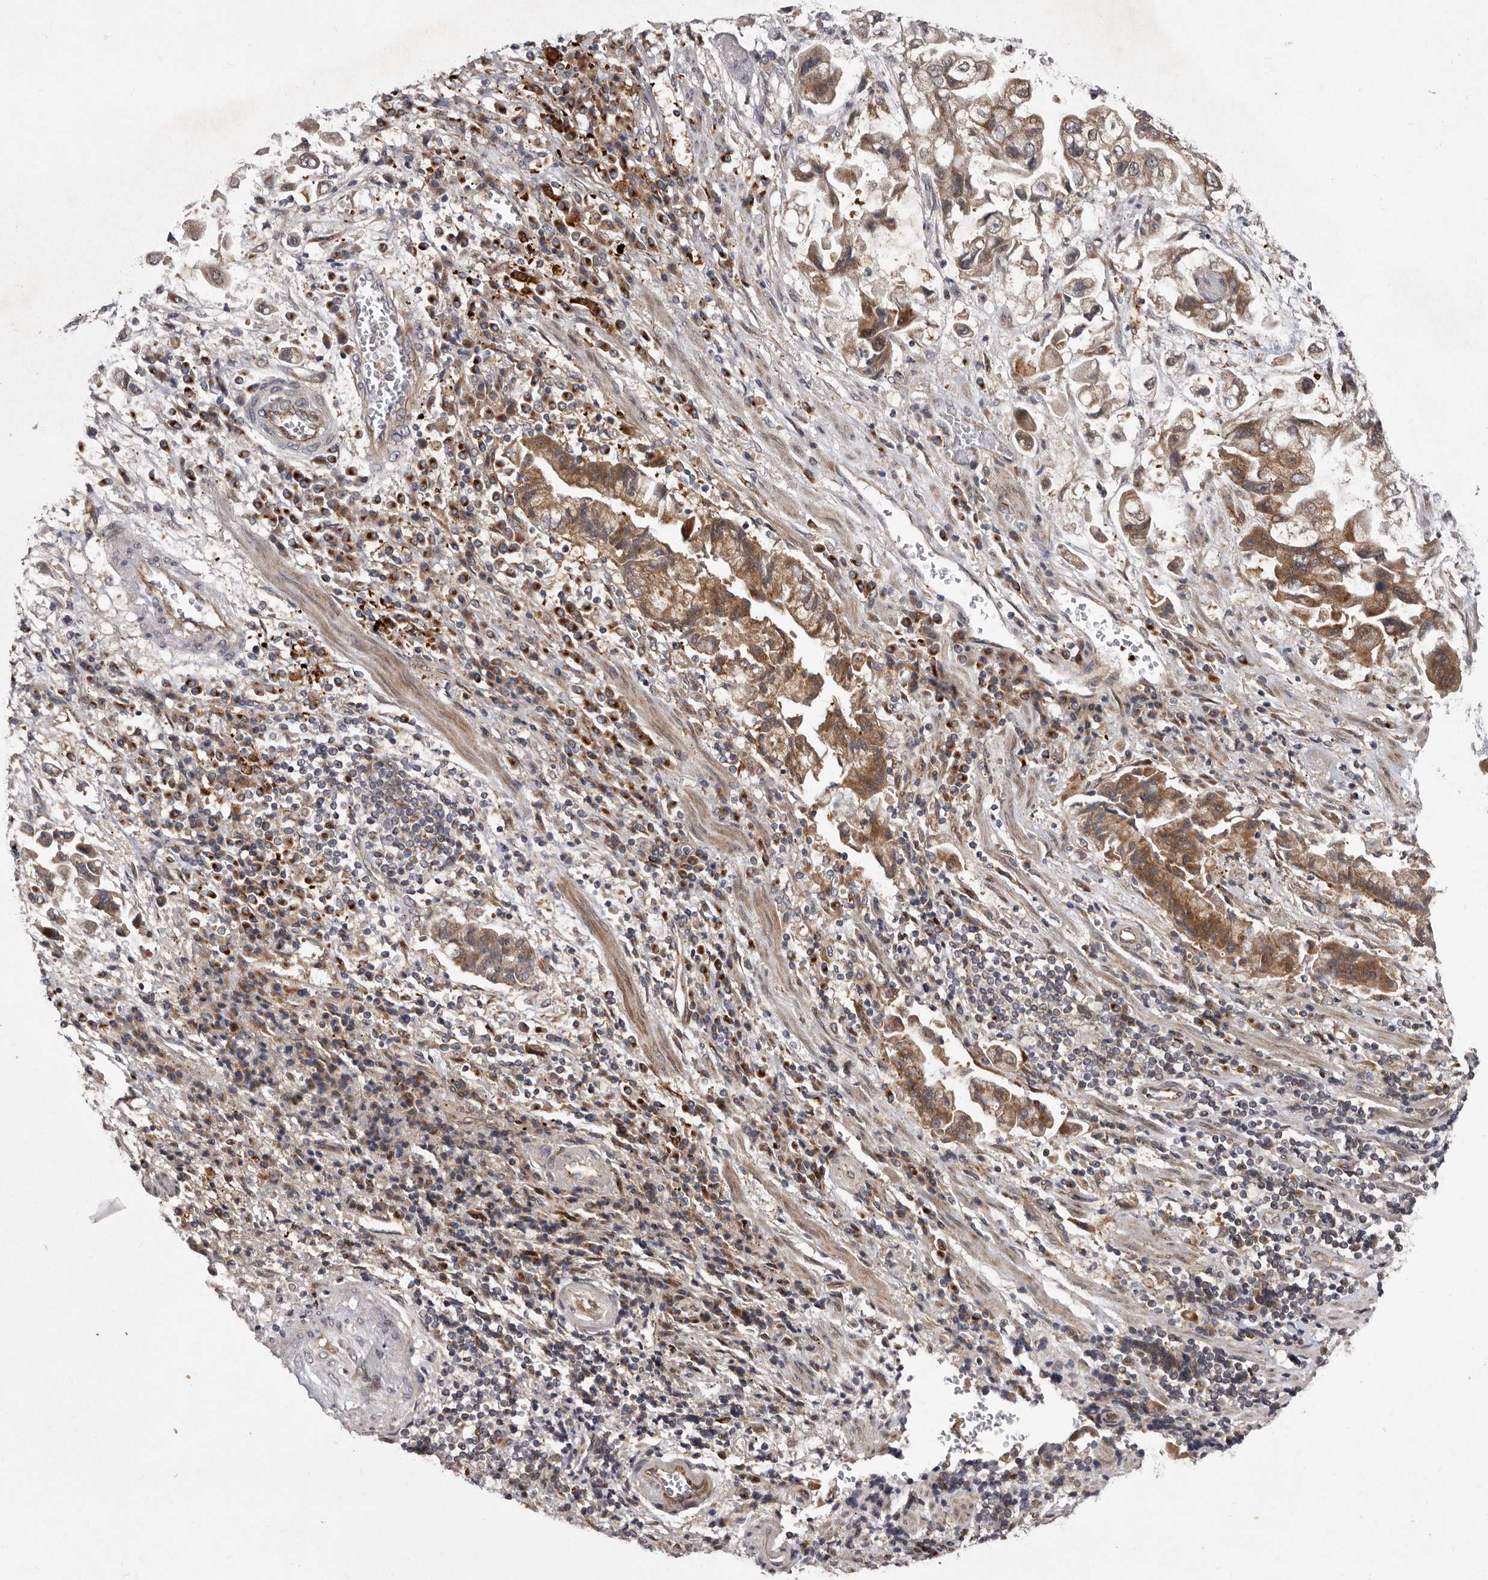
{"staining": {"intensity": "moderate", "quantity": ">75%", "location": "cytoplasmic/membranous"}, "tissue": "stomach cancer", "cell_type": "Tumor cells", "image_type": "cancer", "snomed": [{"axis": "morphology", "description": "Adenocarcinoma, NOS"}, {"axis": "topography", "description": "Stomach"}], "caption": "Adenocarcinoma (stomach) was stained to show a protein in brown. There is medium levels of moderate cytoplasmic/membranous expression in about >75% of tumor cells.", "gene": "FLAD1", "patient": {"sex": "male", "age": 62}}